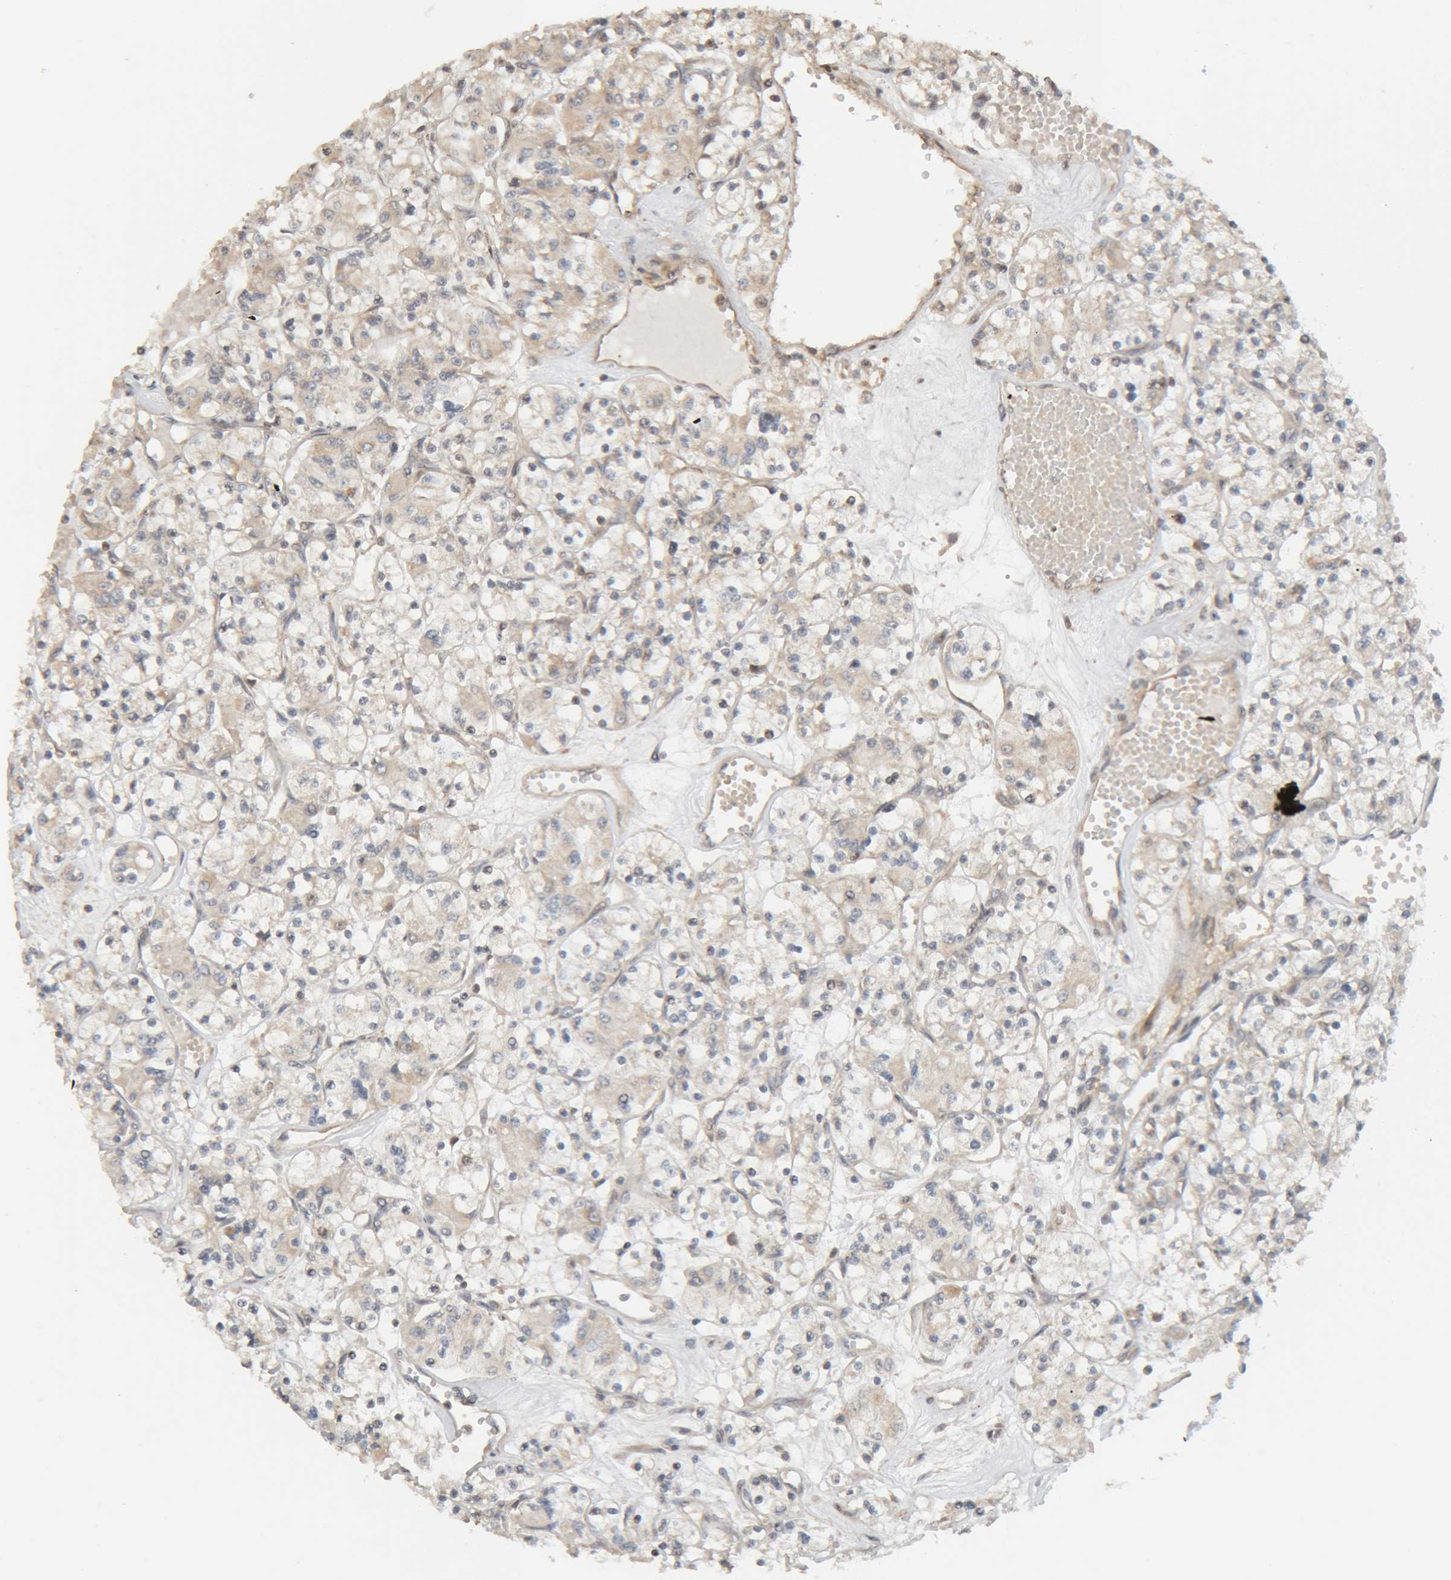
{"staining": {"intensity": "negative", "quantity": "none", "location": "none"}, "tissue": "renal cancer", "cell_type": "Tumor cells", "image_type": "cancer", "snomed": [{"axis": "morphology", "description": "Adenocarcinoma, NOS"}, {"axis": "topography", "description": "Kidney"}], "caption": "A micrograph of human renal adenocarcinoma is negative for staining in tumor cells.", "gene": "GINS4", "patient": {"sex": "female", "age": 59}}